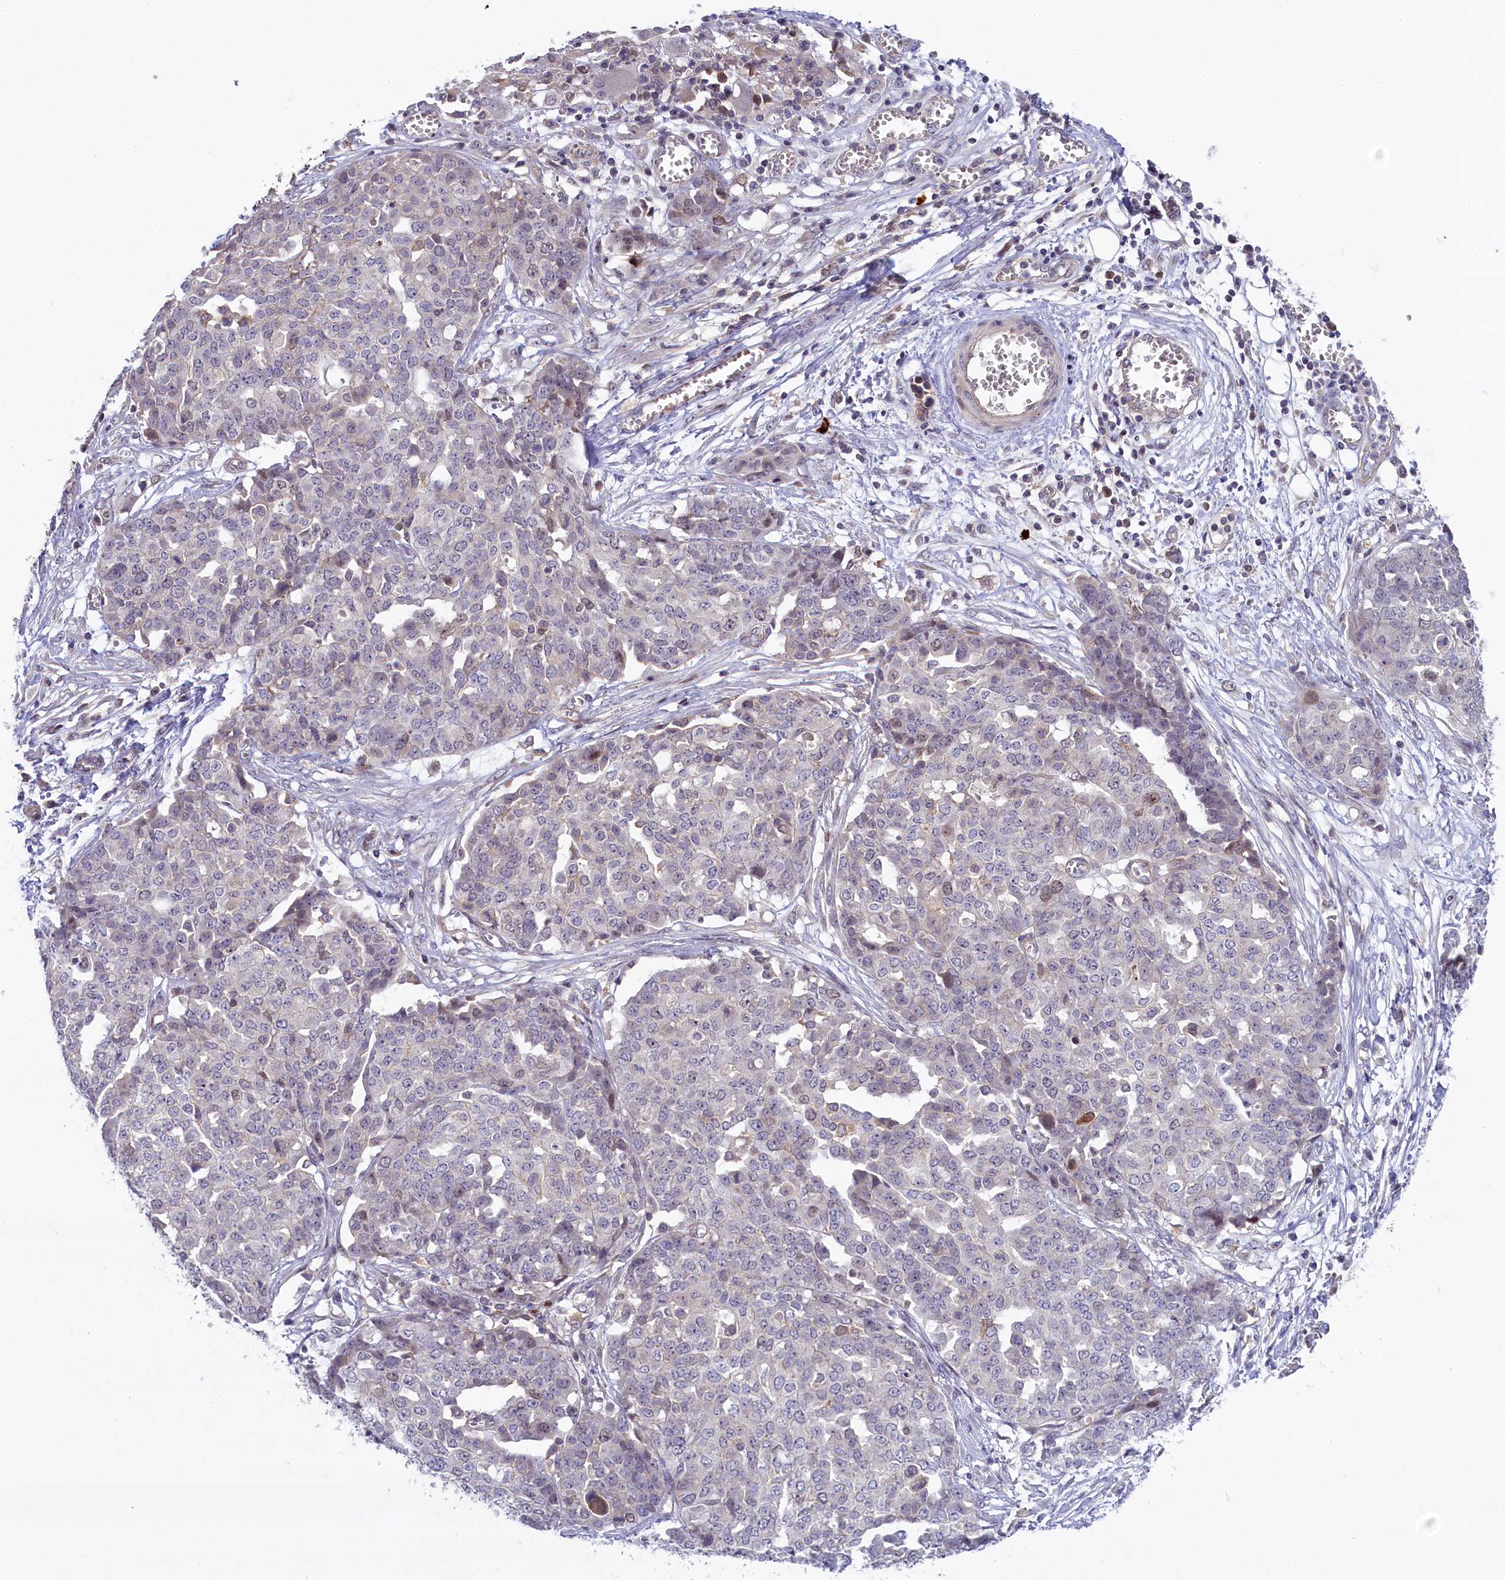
{"staining": {"intensity": "negative", "quantity": "none", "location": "none"}, "tissue": "ovarian cancer", "cell_type": "Tumor cells", "image_type": "cancer", "snomed": [{"axis": "morphology", "description": "Cystadenocarcinoma, serous, NOS"}, {"axis": "topography", "description": "Soft tissue"}, {"axis": "topography", "description": "Ovary"}], "caption": "Tumor cells show no significant protein expression in serous cystadenocarcinoma (ovarian).", "gene": "CCL23", "patient": {"sex": "female", "age": 57}}